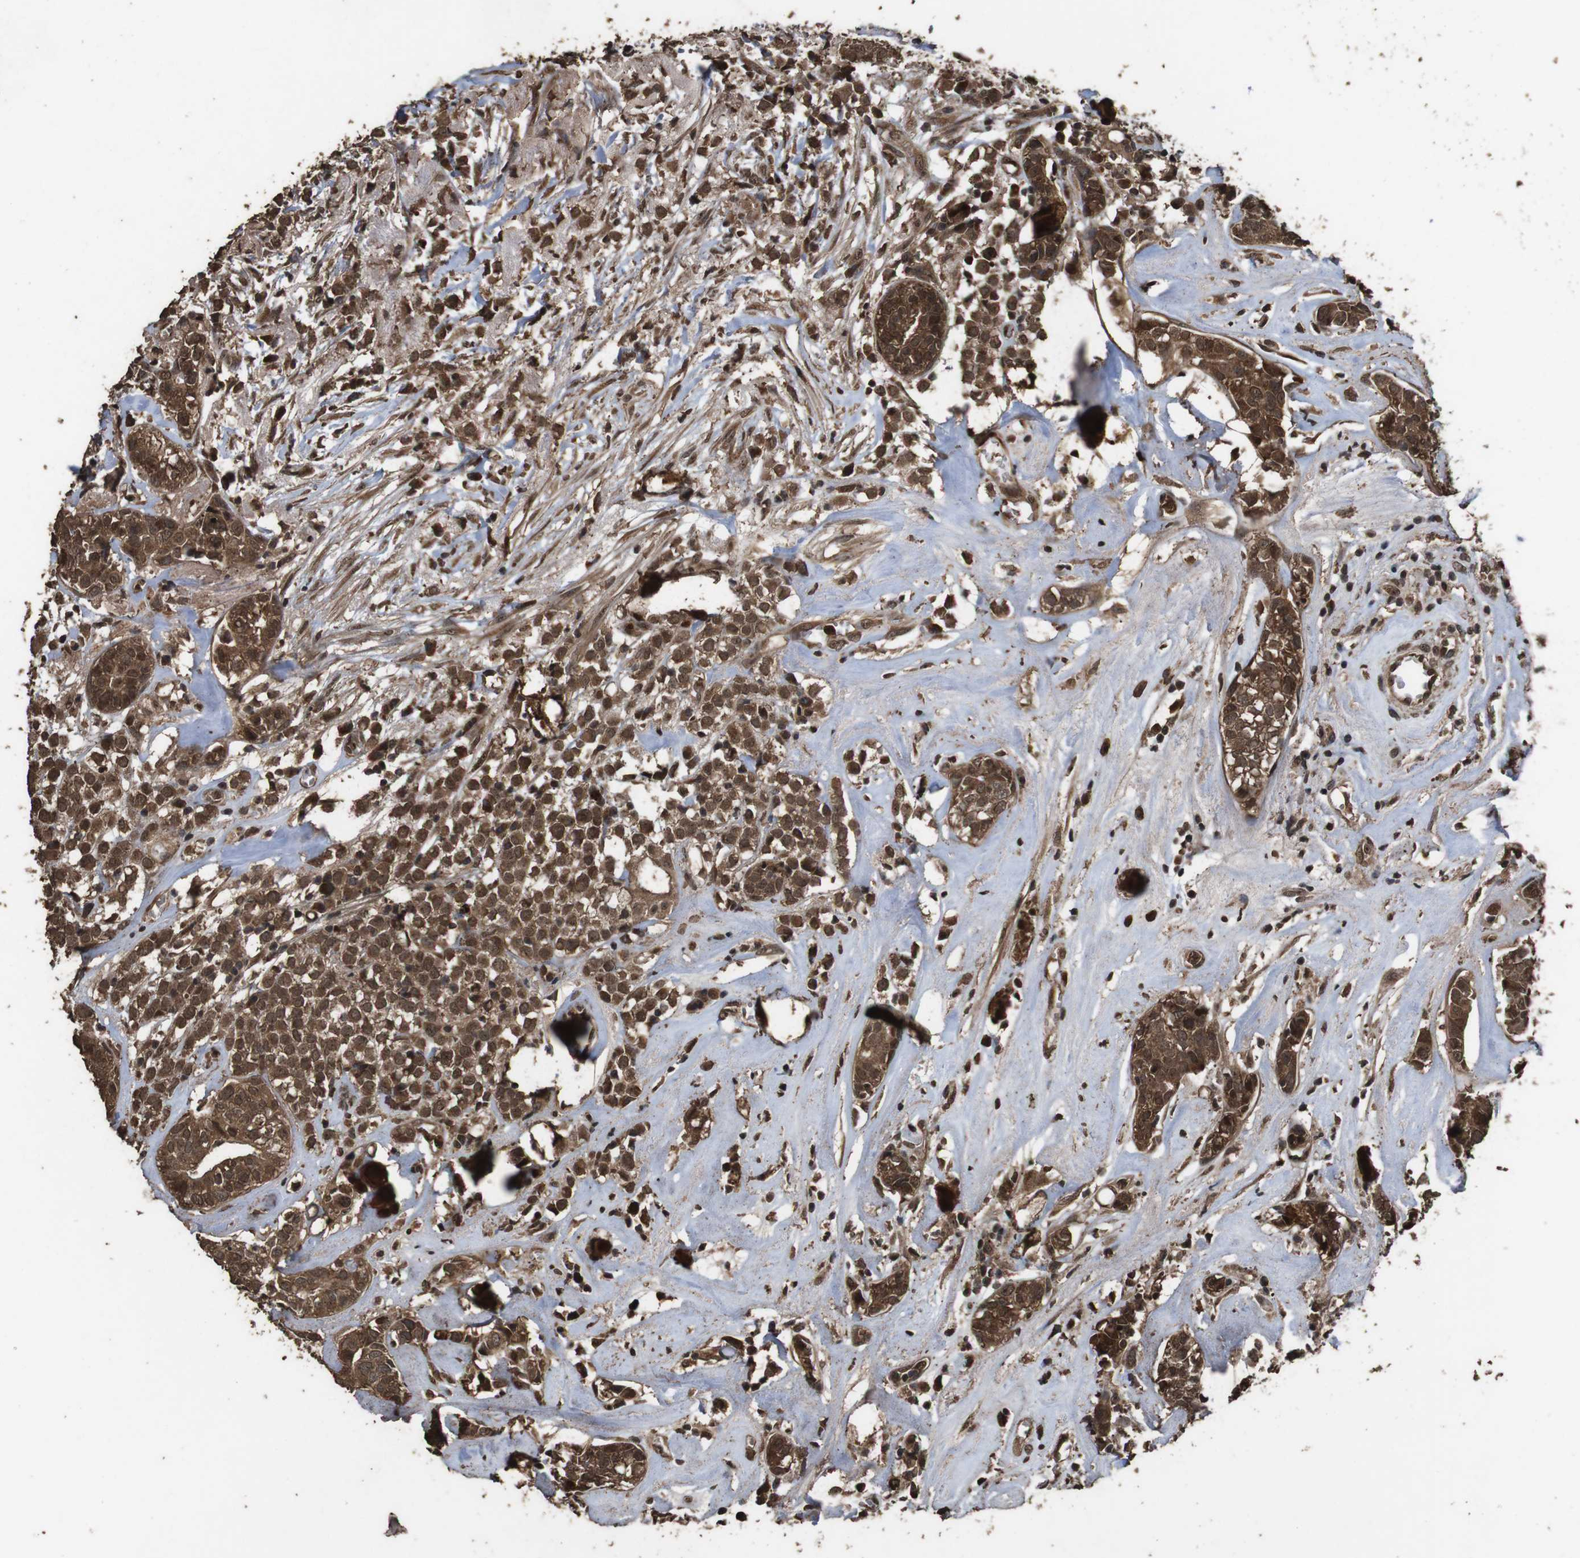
{"staining": {"intensity": "strong", "quantity": ">75%", "location": "cytoplasmic/membranous,nuclear"}, "tissue": "head and neck cancer", "cell_type": "Tumor cells", "image_type": "cancer", "snomed": [{"axis": "morphology", "description": "Adenocarcinoma, NOS"}, {"axis": "topography", "description": "Salivary gland"}, {"axis": "topography", "description": "Head-Neck"}], "caption": "Head and neck cancer (adenocarcinoma) was stained to show a protein in brown. There is high levels of strong cytoplasmic/membranous and nuclear staining in about >75% of tumor cells.", "gene": "RRAS2", "patient": {"sex": "female", "age": 65}}